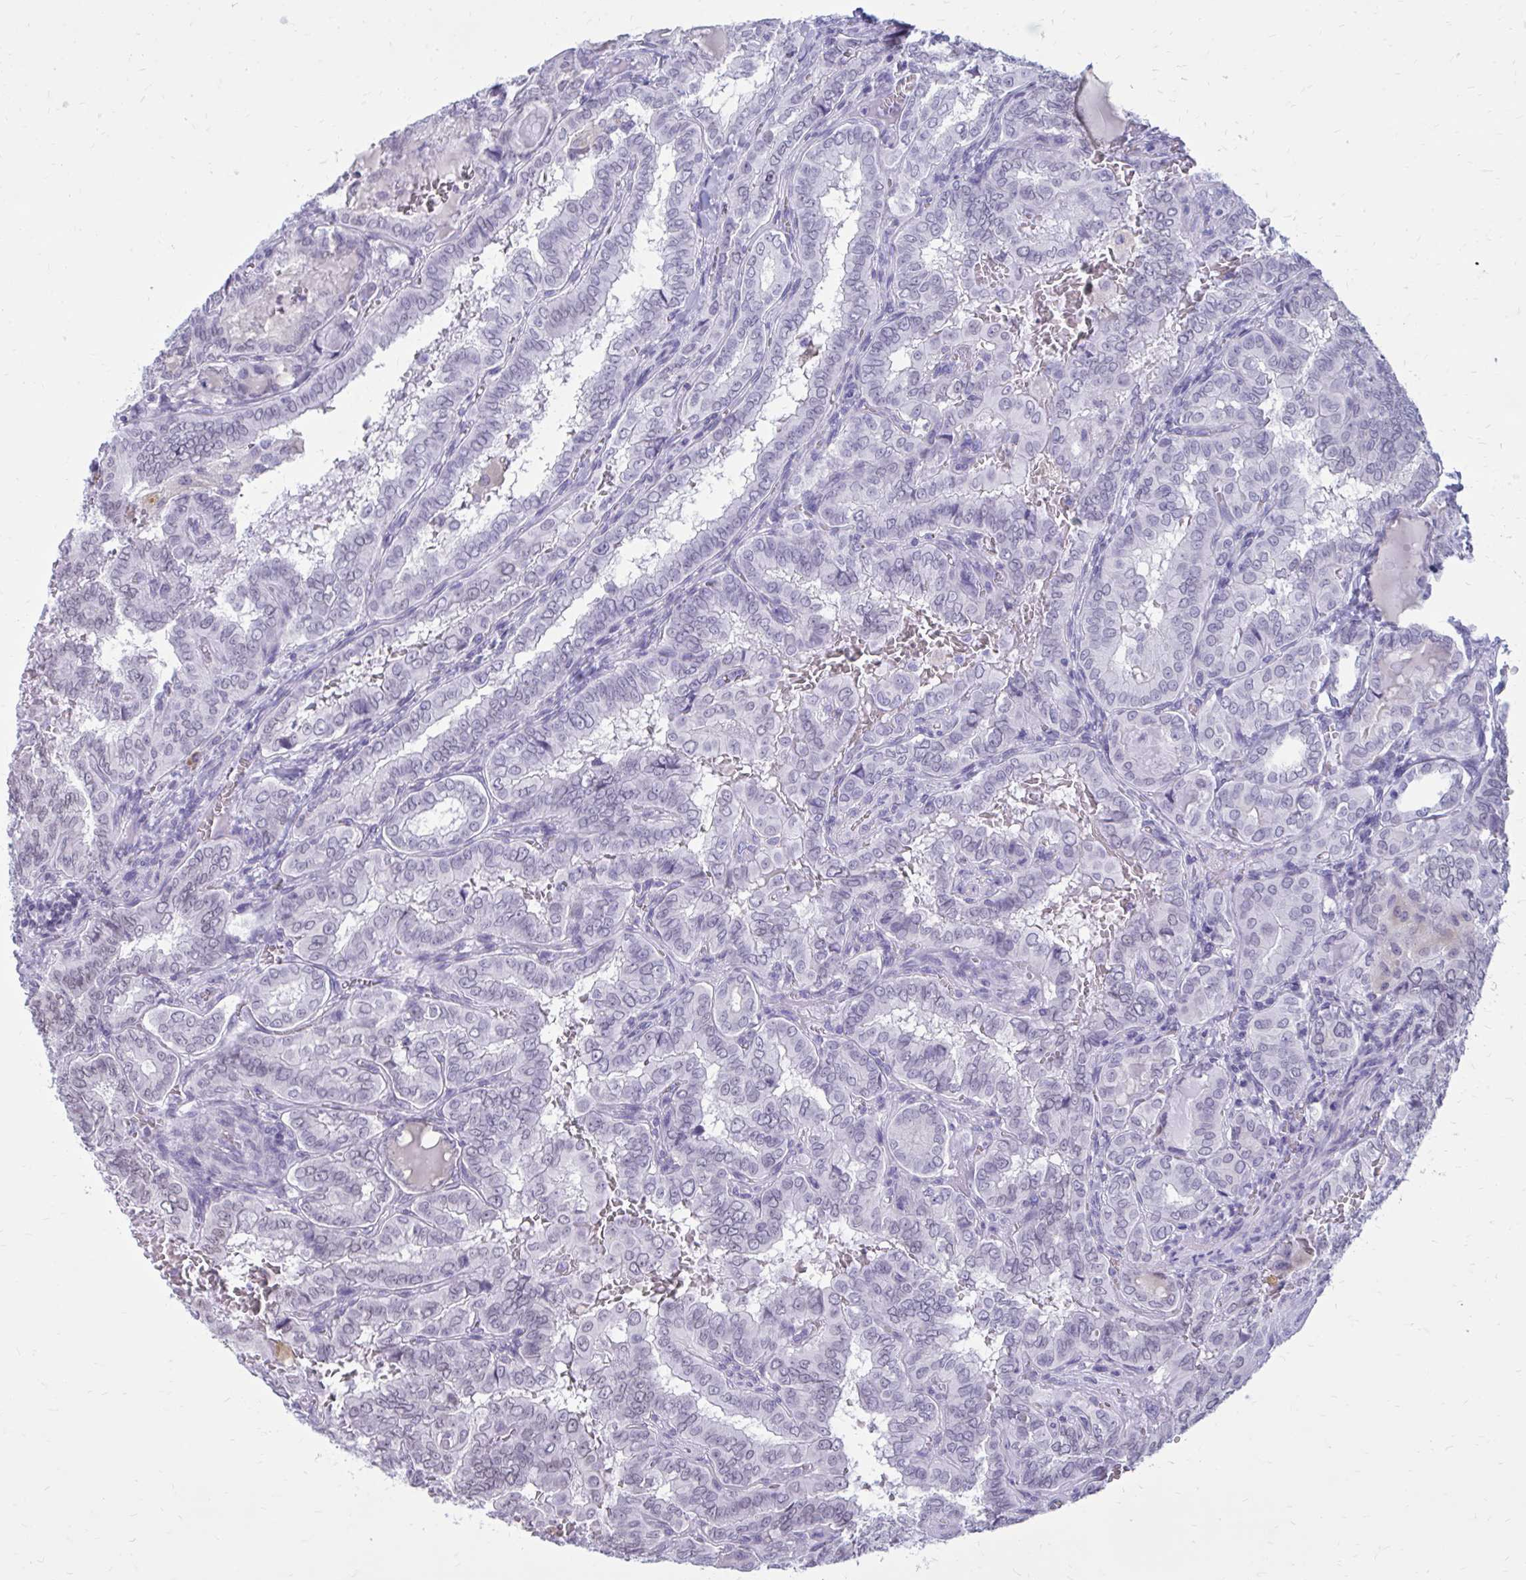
{"staining": {"intensity": "negative", "quantity": "none", "location": "none"}, "tissue": "thyroid cancer", "cell_type": "Tumor cells", "image_type": "cancer", "snomed": [{"axis": "morphology", "description": "Papillary adenocarcinoma, NOS"}, {"axis": "topography", "description": "Thyroid gland"}], "caption": "This is an immunohistochemistry micrograph of human thyroid cancer (papillary adenocarcinoma). There is no positivity in tumor cells.", "gene": "PROSER1", "patient": {"sex": "female", "age": 46}}